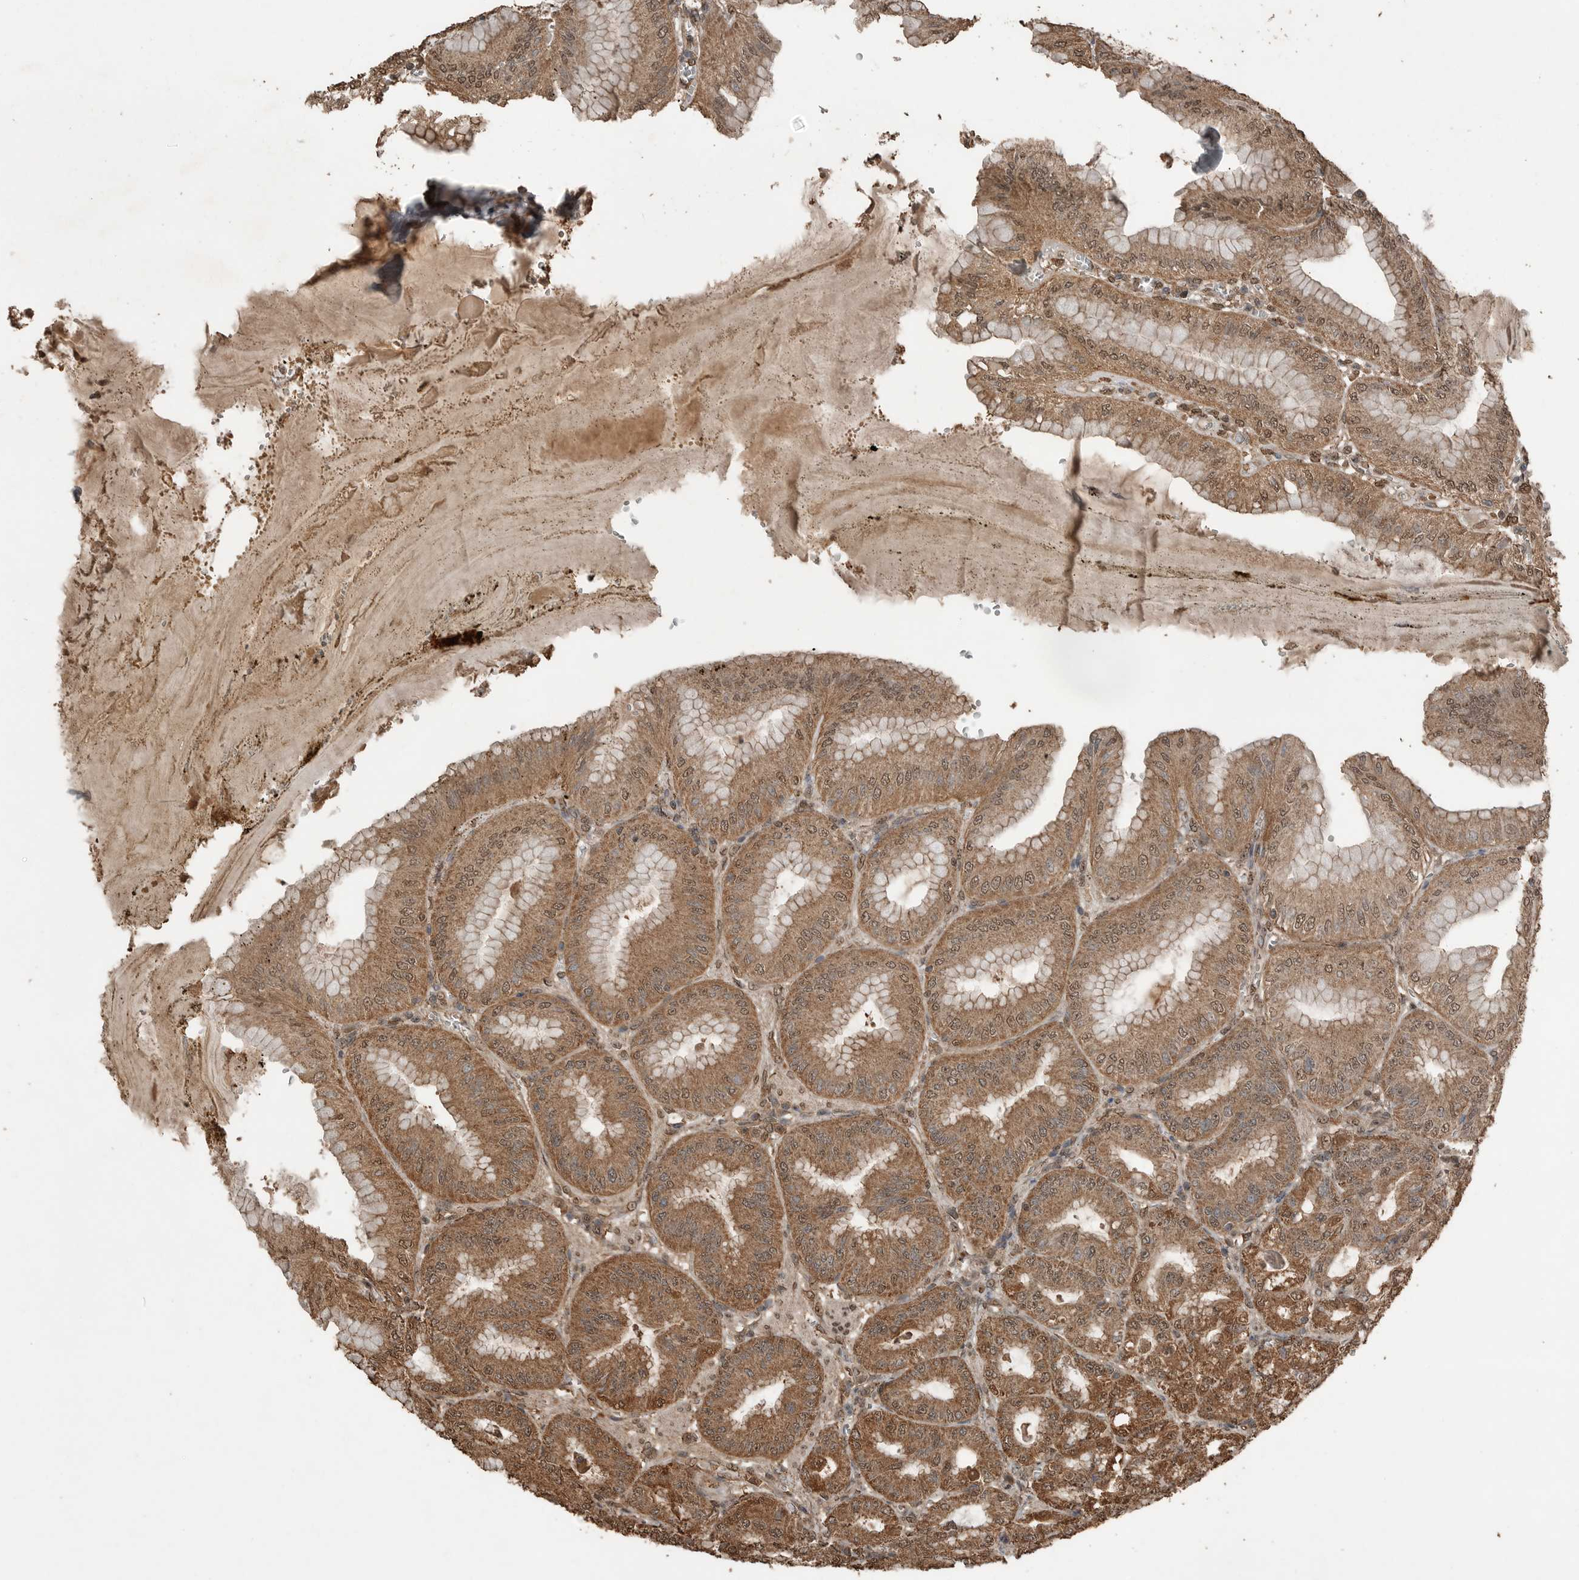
{"staining": {"intensity": "moderate", "quantity": ">75%", "location": "cytoplasmic/membranous,nuclear"}, "tissue": "stomach", "cell_type": "Glandular cells", "image_type": "normal", "snomed": [{"axis": "morphology", "description": "Normal tissue, NOS"}, {"axis": "topography", "description": "Stomach, lower"}], "caption": "Protein expression analysis of benign stomach shows moderate cytoplasmic/membranous,nuclear positivity in approximately >75% of glandular cells. The staining is performed using DAB (3,3'-diaminobenzidine) brown chromogen to label protein expression. The nuclei are counter-stained blue using hematoxylin.", "gene": "BLZF1", "patient": {"sex": "male", "age": 71}}